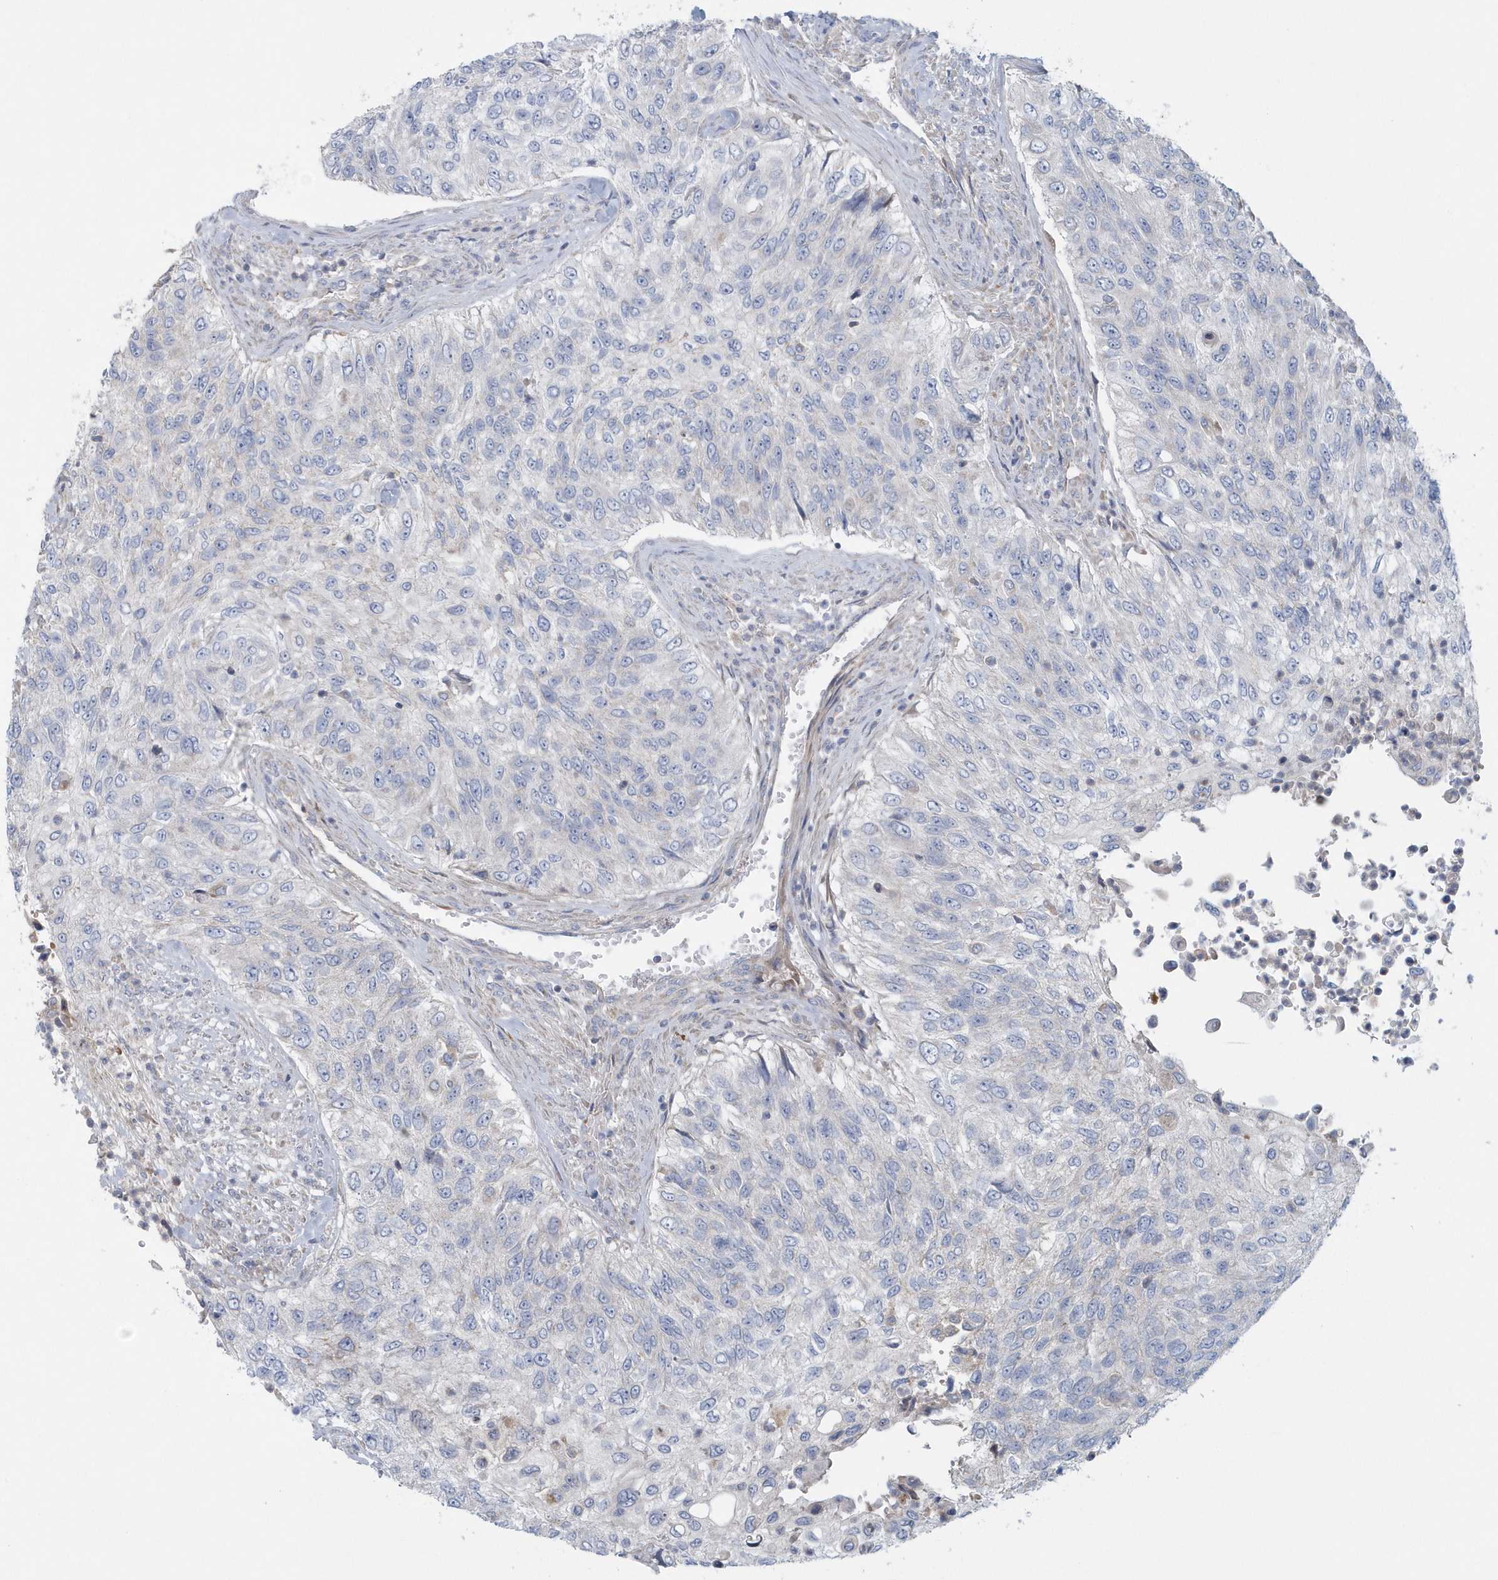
{"staining": {"intensity": "negative", "quantity": "none", "location": "none"}, "tissue": "urothelial cancer", "cell_type": "Tumor cells", "image_type": "cancer", "snomed": [{"axis": "morphology", "description": "Urothelial carcinoma, High grade"}, {"axis": "topography", "description": "Urinary bladder"}], "caption": "Tumor cells are negative for protein expression in human high-grade urothelial carcinoma.", "gene": "SPATA18", "patient": {"sex": "female", "age": 60}}